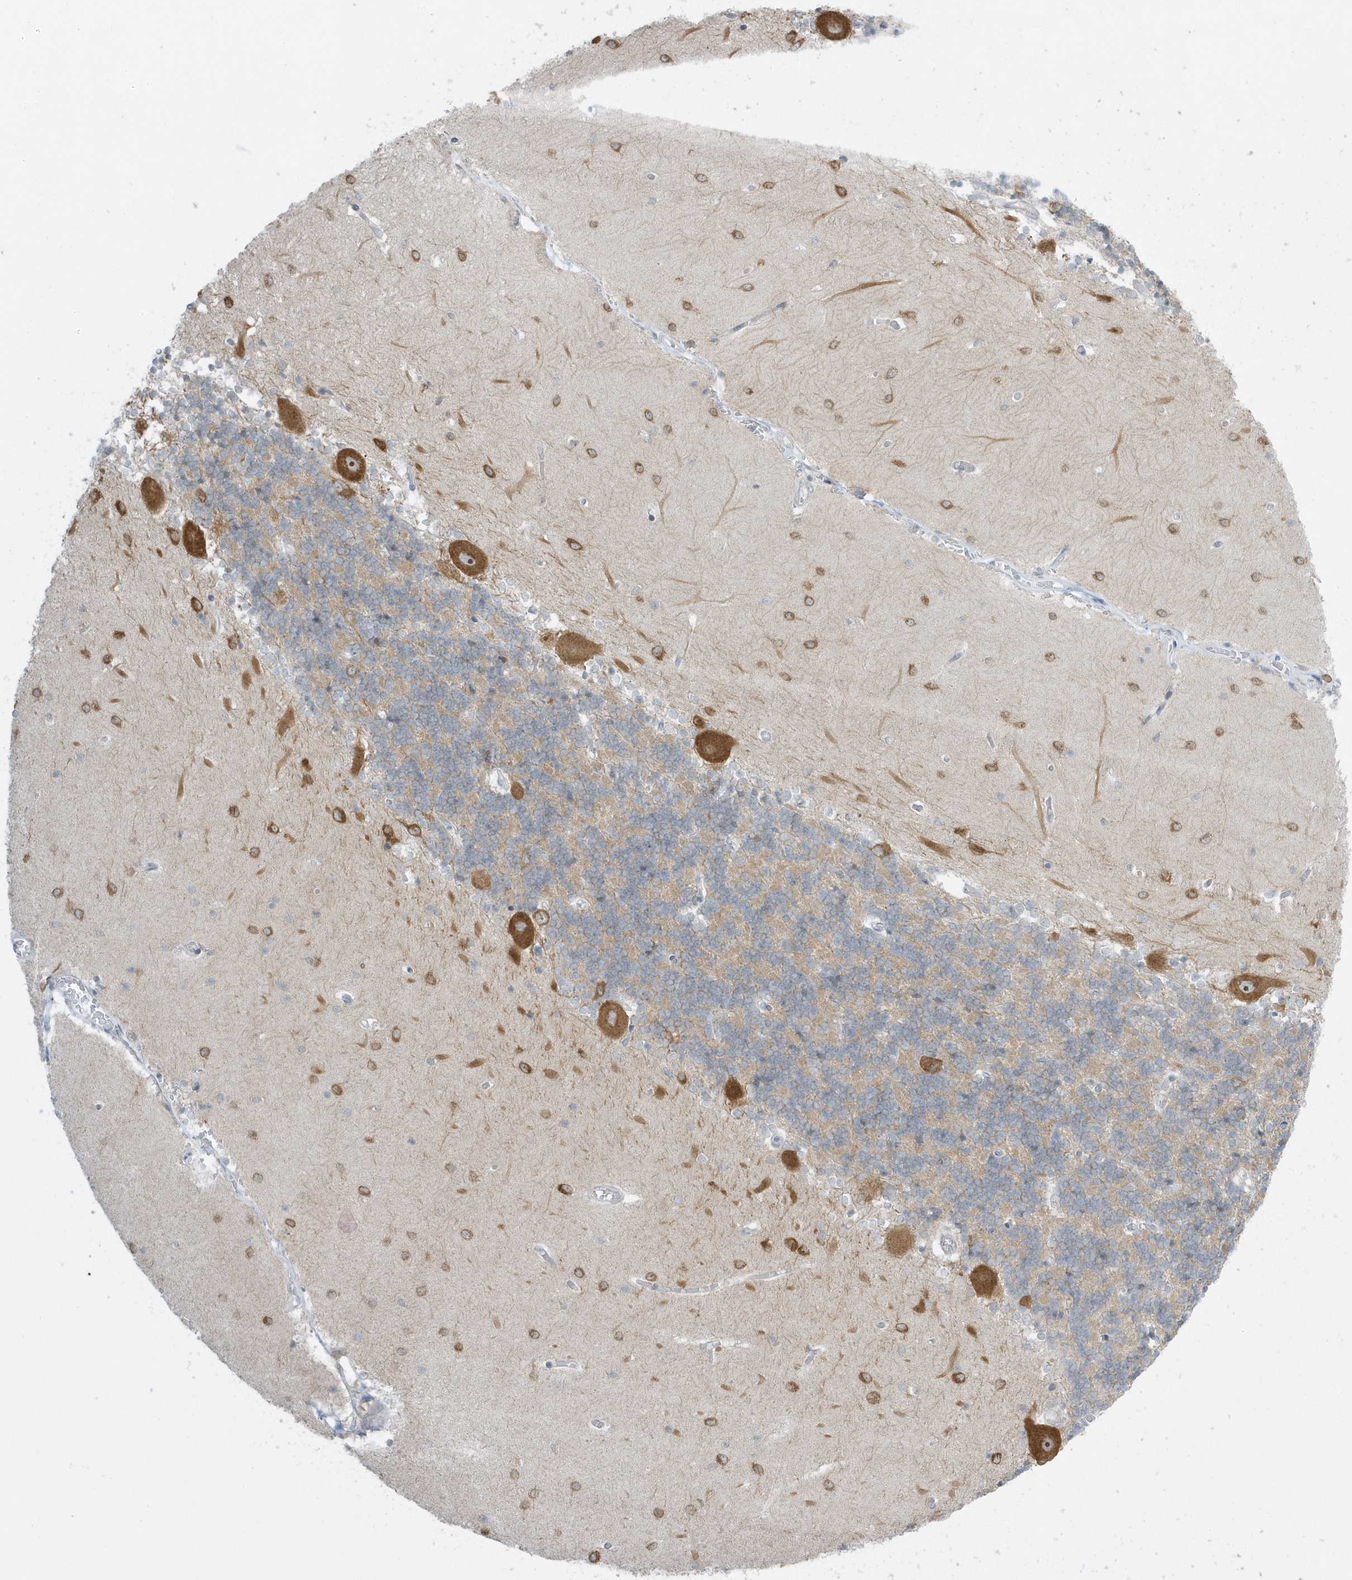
{"staining": {"intensity": "moderate", "quantity": "<25%", "location": "cytoplasmic/membranous"}, "tissue": "cerebellum", "cell_type": "Cells in granular layer", "image_type": "normal", "snomed": [{"axis": "morphology", "description": "Normal tissue, NOS"}, {"axis": "topography", "description": "Cerebellum"}], "caption": "A micrograph of cerebellum stained for a protein demonstrates moderate cytoplasmic/membranous brown staining in cells in granular layer. Using DAB (3,3'-diaminobenzidine) (brown) and hematoxylin (blue) stains, captured at high magnification using brightfield microscopy.", "gene": "SCN3A", "patient": {"sex": "male", "age": 37}}